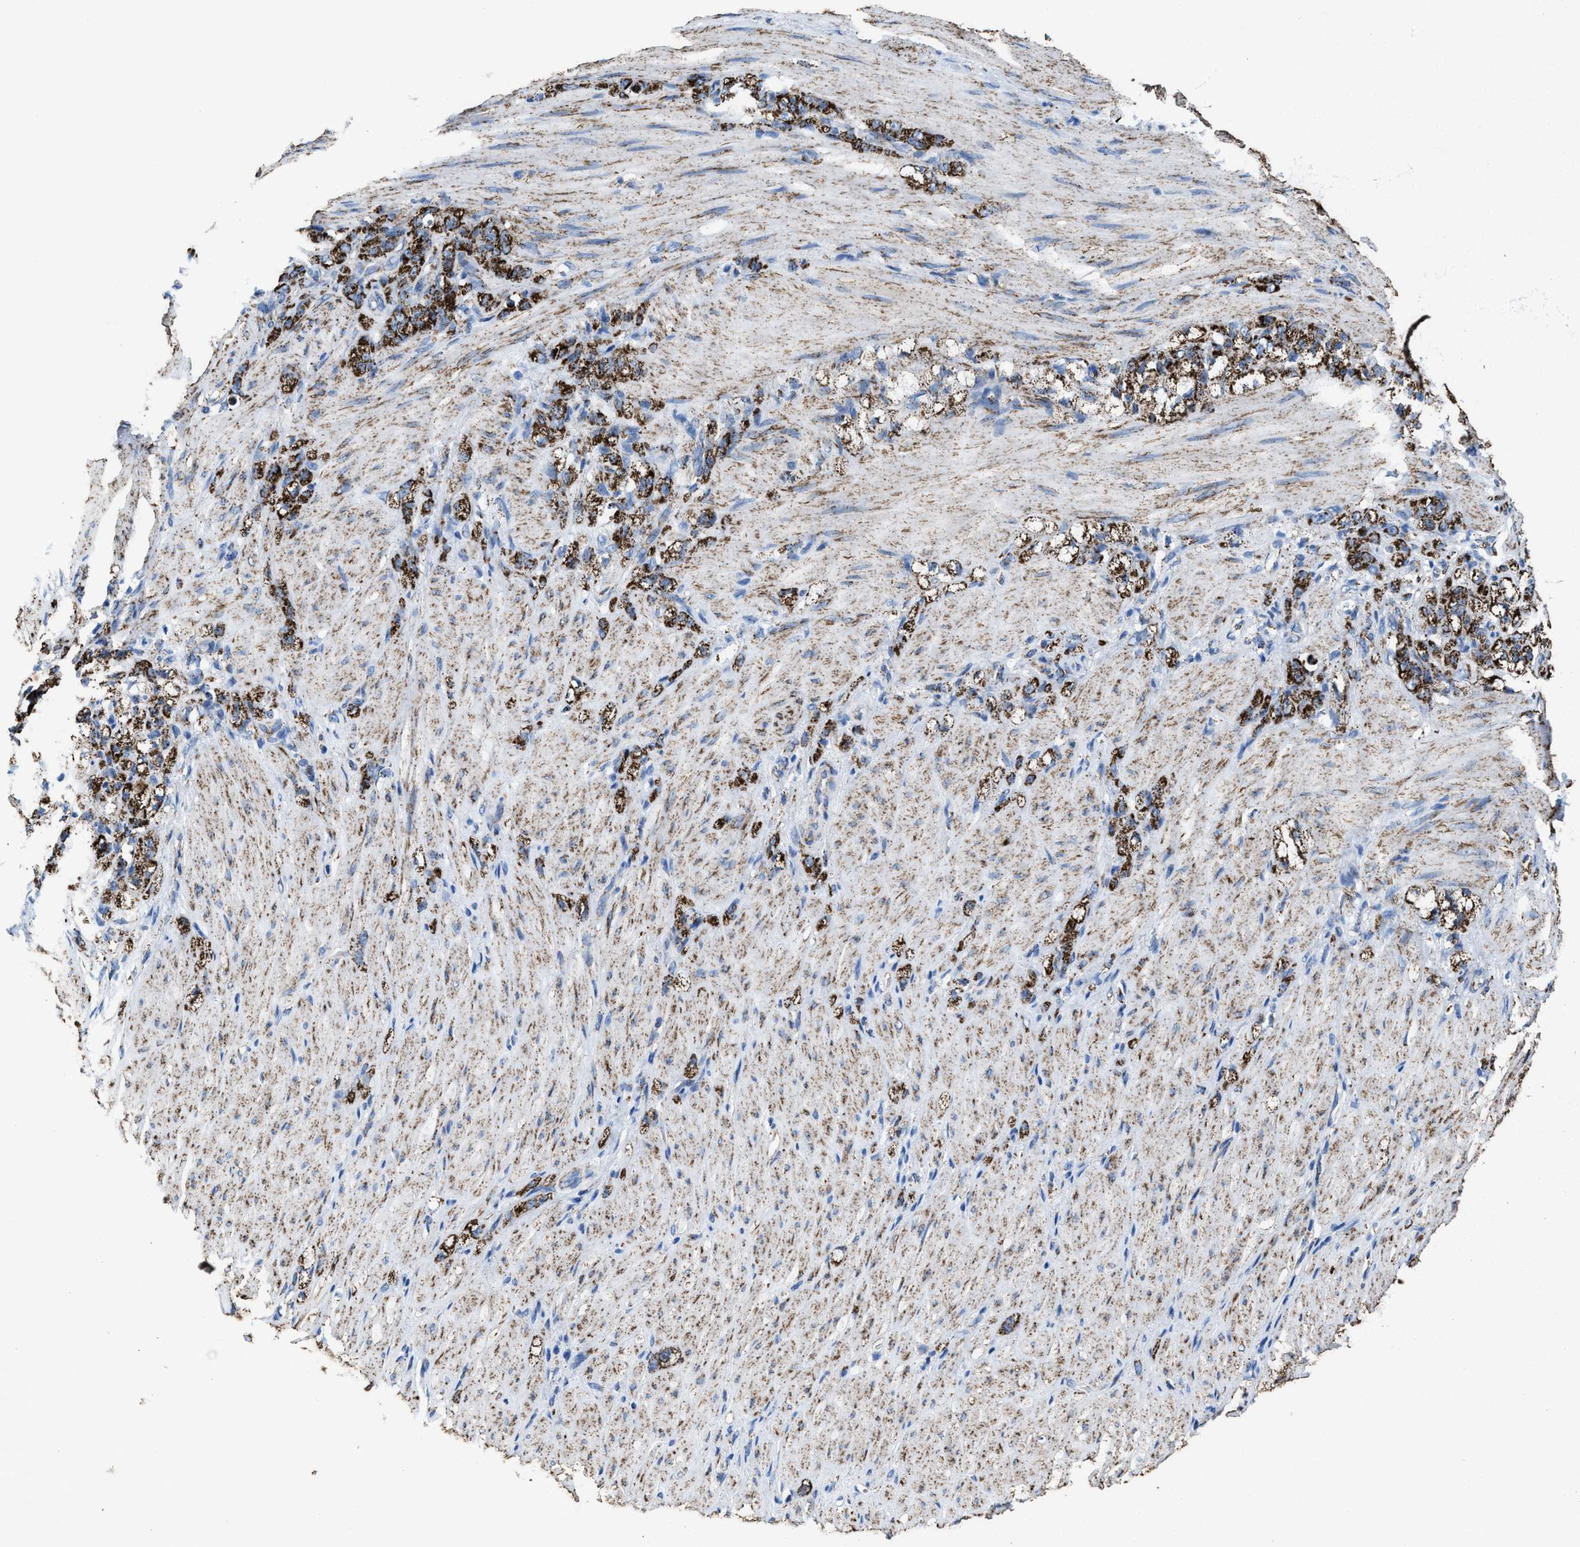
{"staining": {"intensity": "strong", "quantity": ">75%", "location": "cytoplasmic/membranous"}, "tissue": "stomach cancer", "cell_type": "Tumor cells", "image_type": "cancer", "snomed": [{"axis": "morphology", "description": "Normal tissue, NOS"}, {"axis": "morphology", "description": "Adenocarcinoma, NOS"}, {"axis": "topography", "description": "Stomach"}], "caption": "This image displays immunohistochemistry (IHC) staining of stomach cancer, with high strong cytoplasmic/membranous staining in approximately >75% of tumor cells.", "gene": "ALDH1B1", "patient": {"sex": "male", "age": 82}}